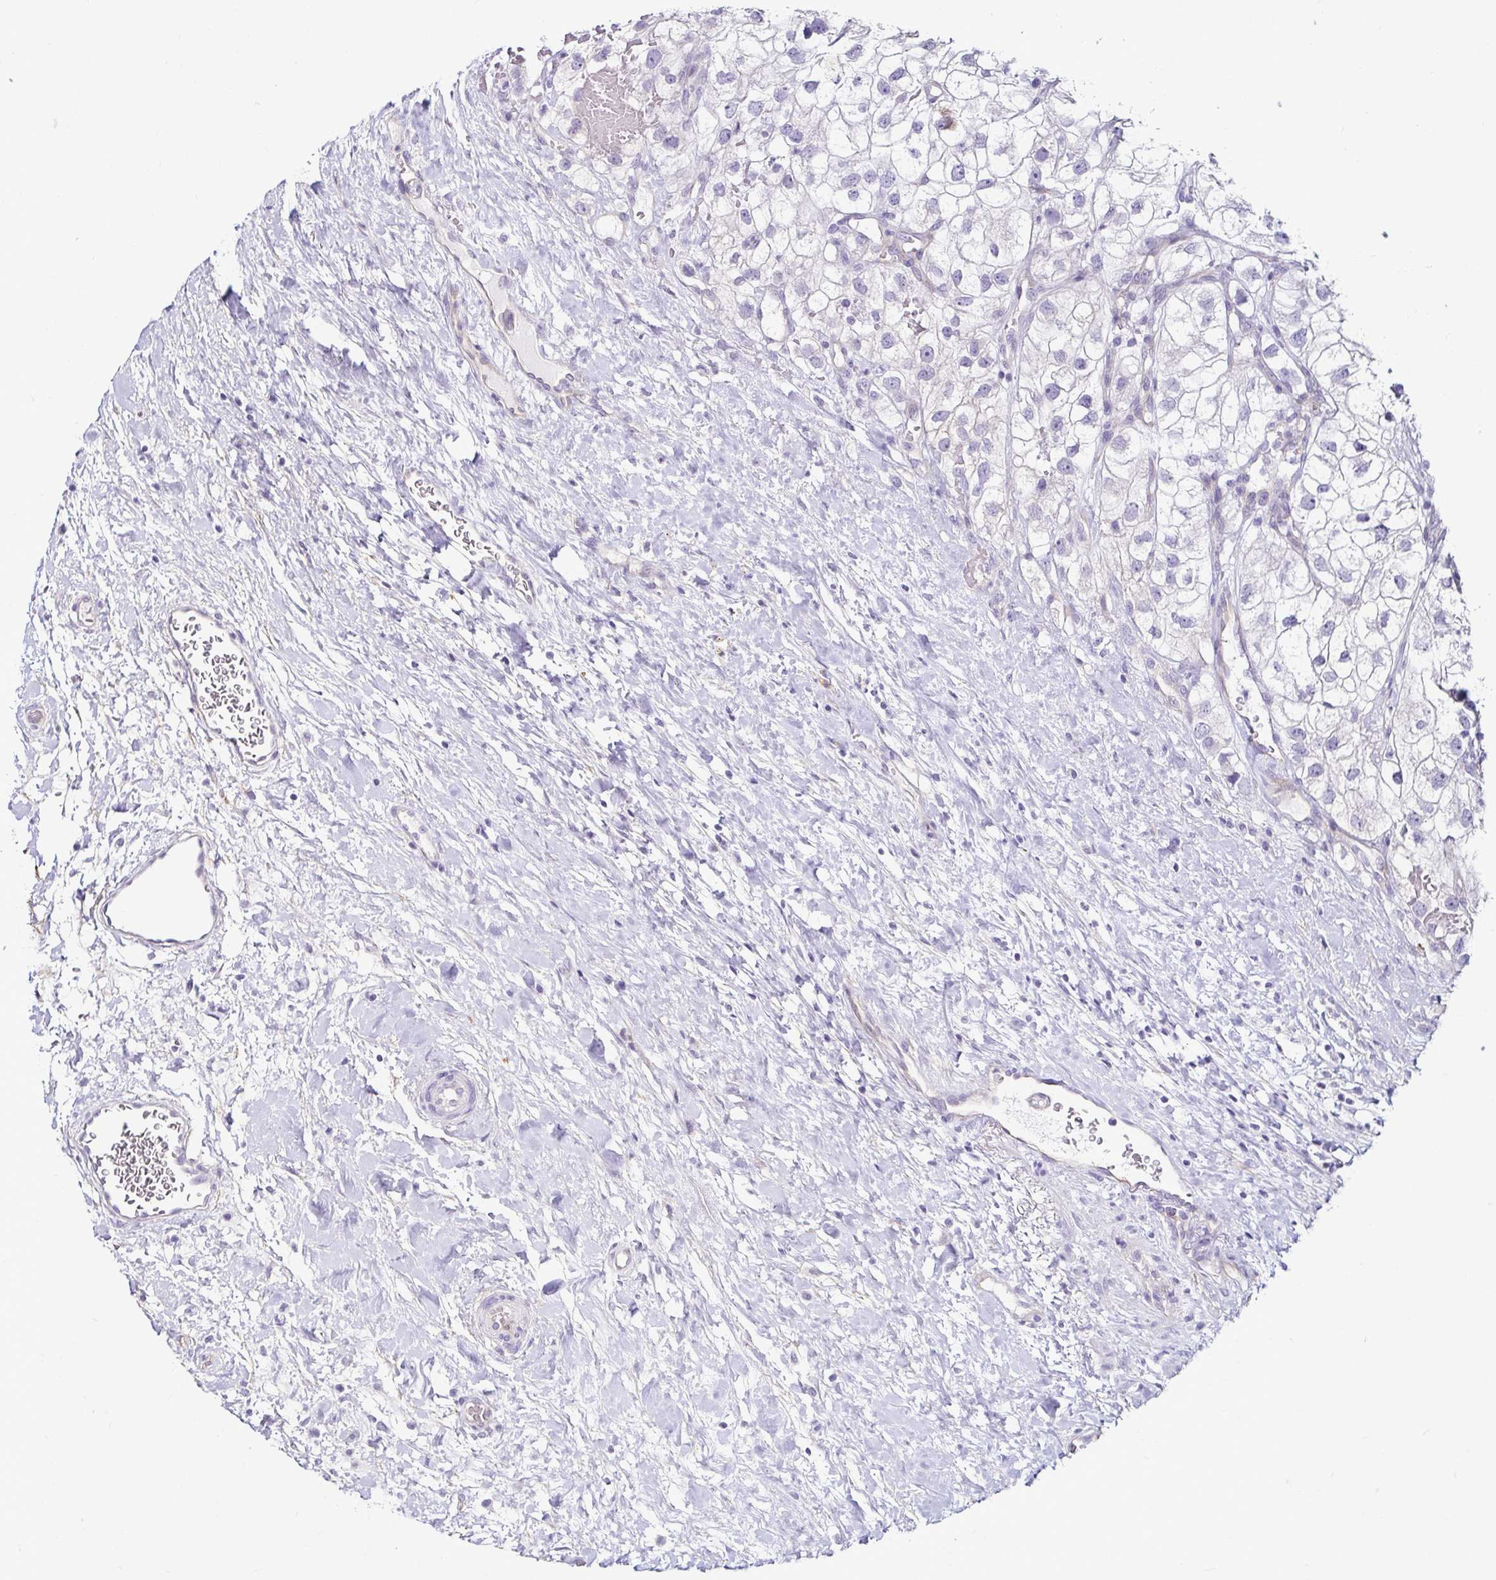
{"staining": {"intensity": "negative", "quantity": "none", "location": "none"}, "tissue": "renal cancer", "cell_type": "Tumor cells", "image_type": "cancer", "snomed": [{"axis": "morphology", "description": "Adenocarcinoma, NOS"}, {"axis": "topography", "description": "Kidney"}], "caption": "Immunohistochemistry photomicrograph of renal adenocarcinoma stained for a protein (brown), which exhibits no positivity in tumor cells. (DAB immunohistochemistry visualized using brightfield microscopy, high magnification).", "gene": "CASP14", "patient": {"sex": "male", "age": 59}}